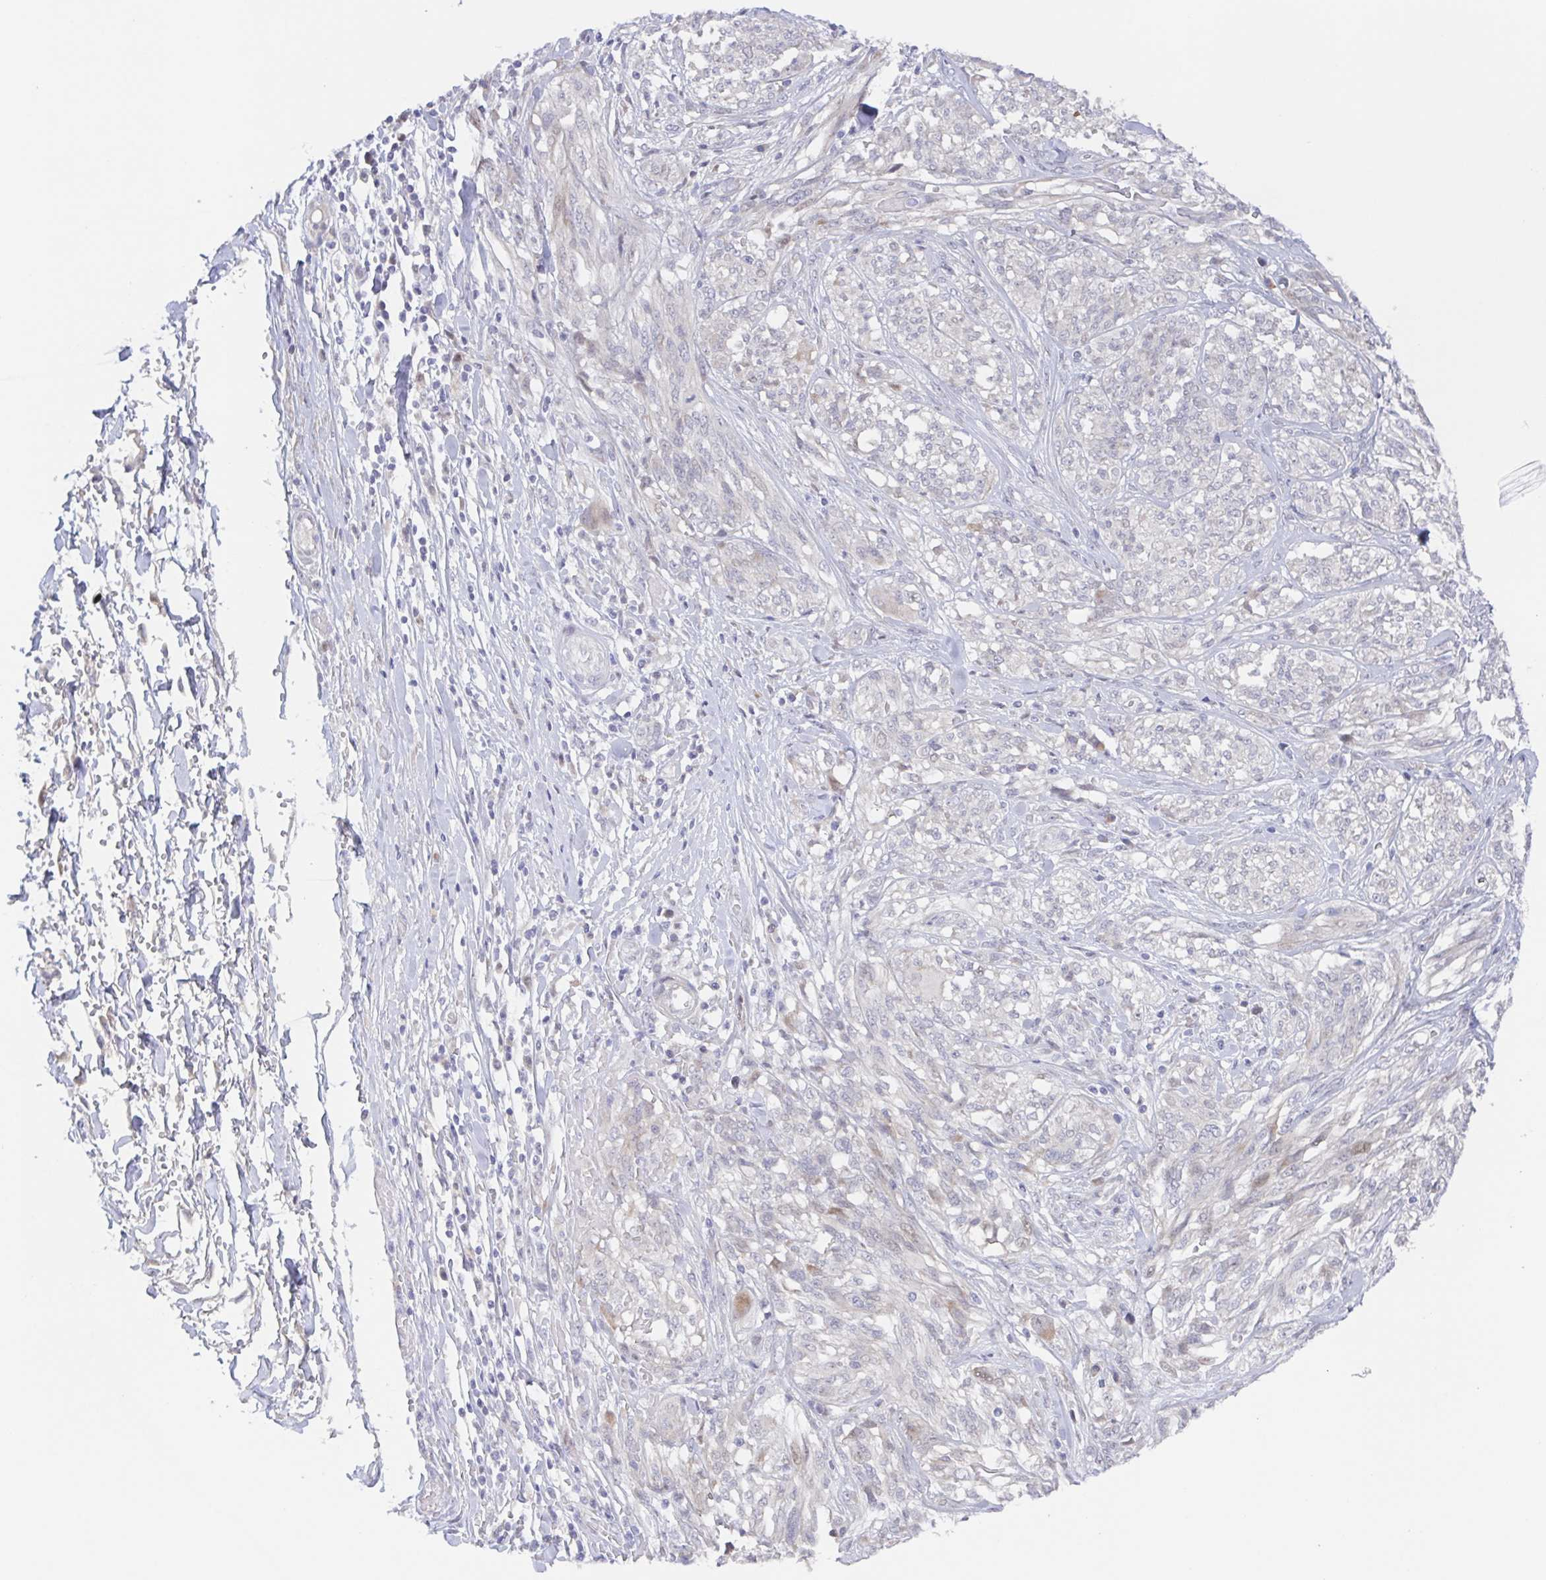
{"staining": {"intensity": "negative", "quantity": "none", "location": "none"}, "tissue": "melanoma", "cell_type": "Tumor cells", "image_type": "cancer", "snomed": [{"axis": "morphology", "description": "Malignant melanoma, NOS"}, {"axis": "topography", "description": "Skin"}], "caption": "Tumor cells show no significant expression in melanoma.", "gene": "POU2F3", "patient": {"sex": "female", "age": 91}}